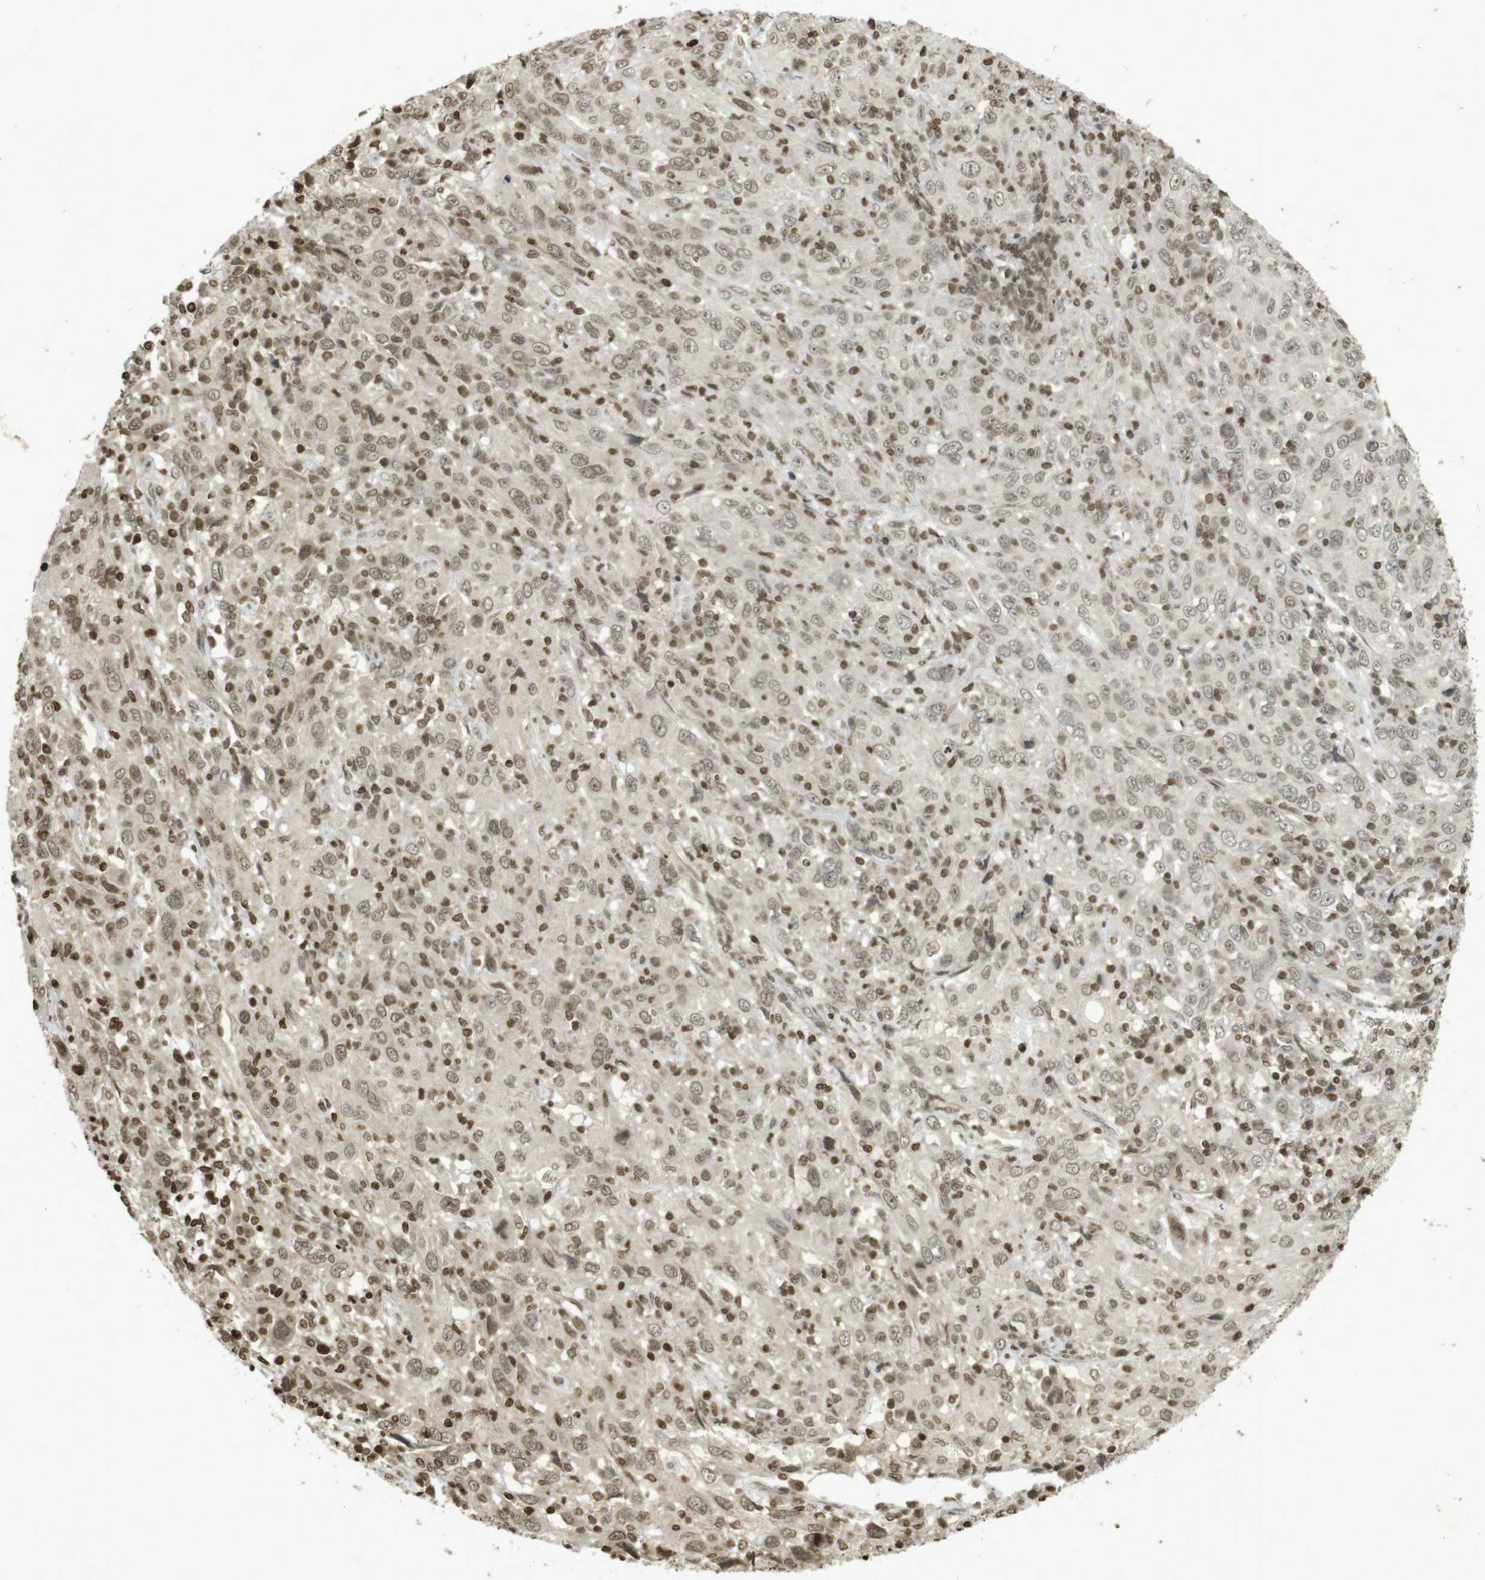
{"staining": {"intensity": "weak", "quantity": ">75%", "location": "nuclear"}, "tissue": "cervical cancer", "cell_type": "Tumor cells", "image_type": "cancer", "snomed": [{"axis": "morphology", "description": "Squamous cell carcinoma, NOS"}, {"axis": "topography", "description": "Cervix"}], "caption": "Cervical squamous cell carcinoma stained with DAB immunohistochemistry (IHC) exhibits low levels of weak nuclear expression in approximately >75% of tumor cells. Nuclei are stained in blue.", "gene": "ORC4", "patient": {"sex": "female", "age": 46}}